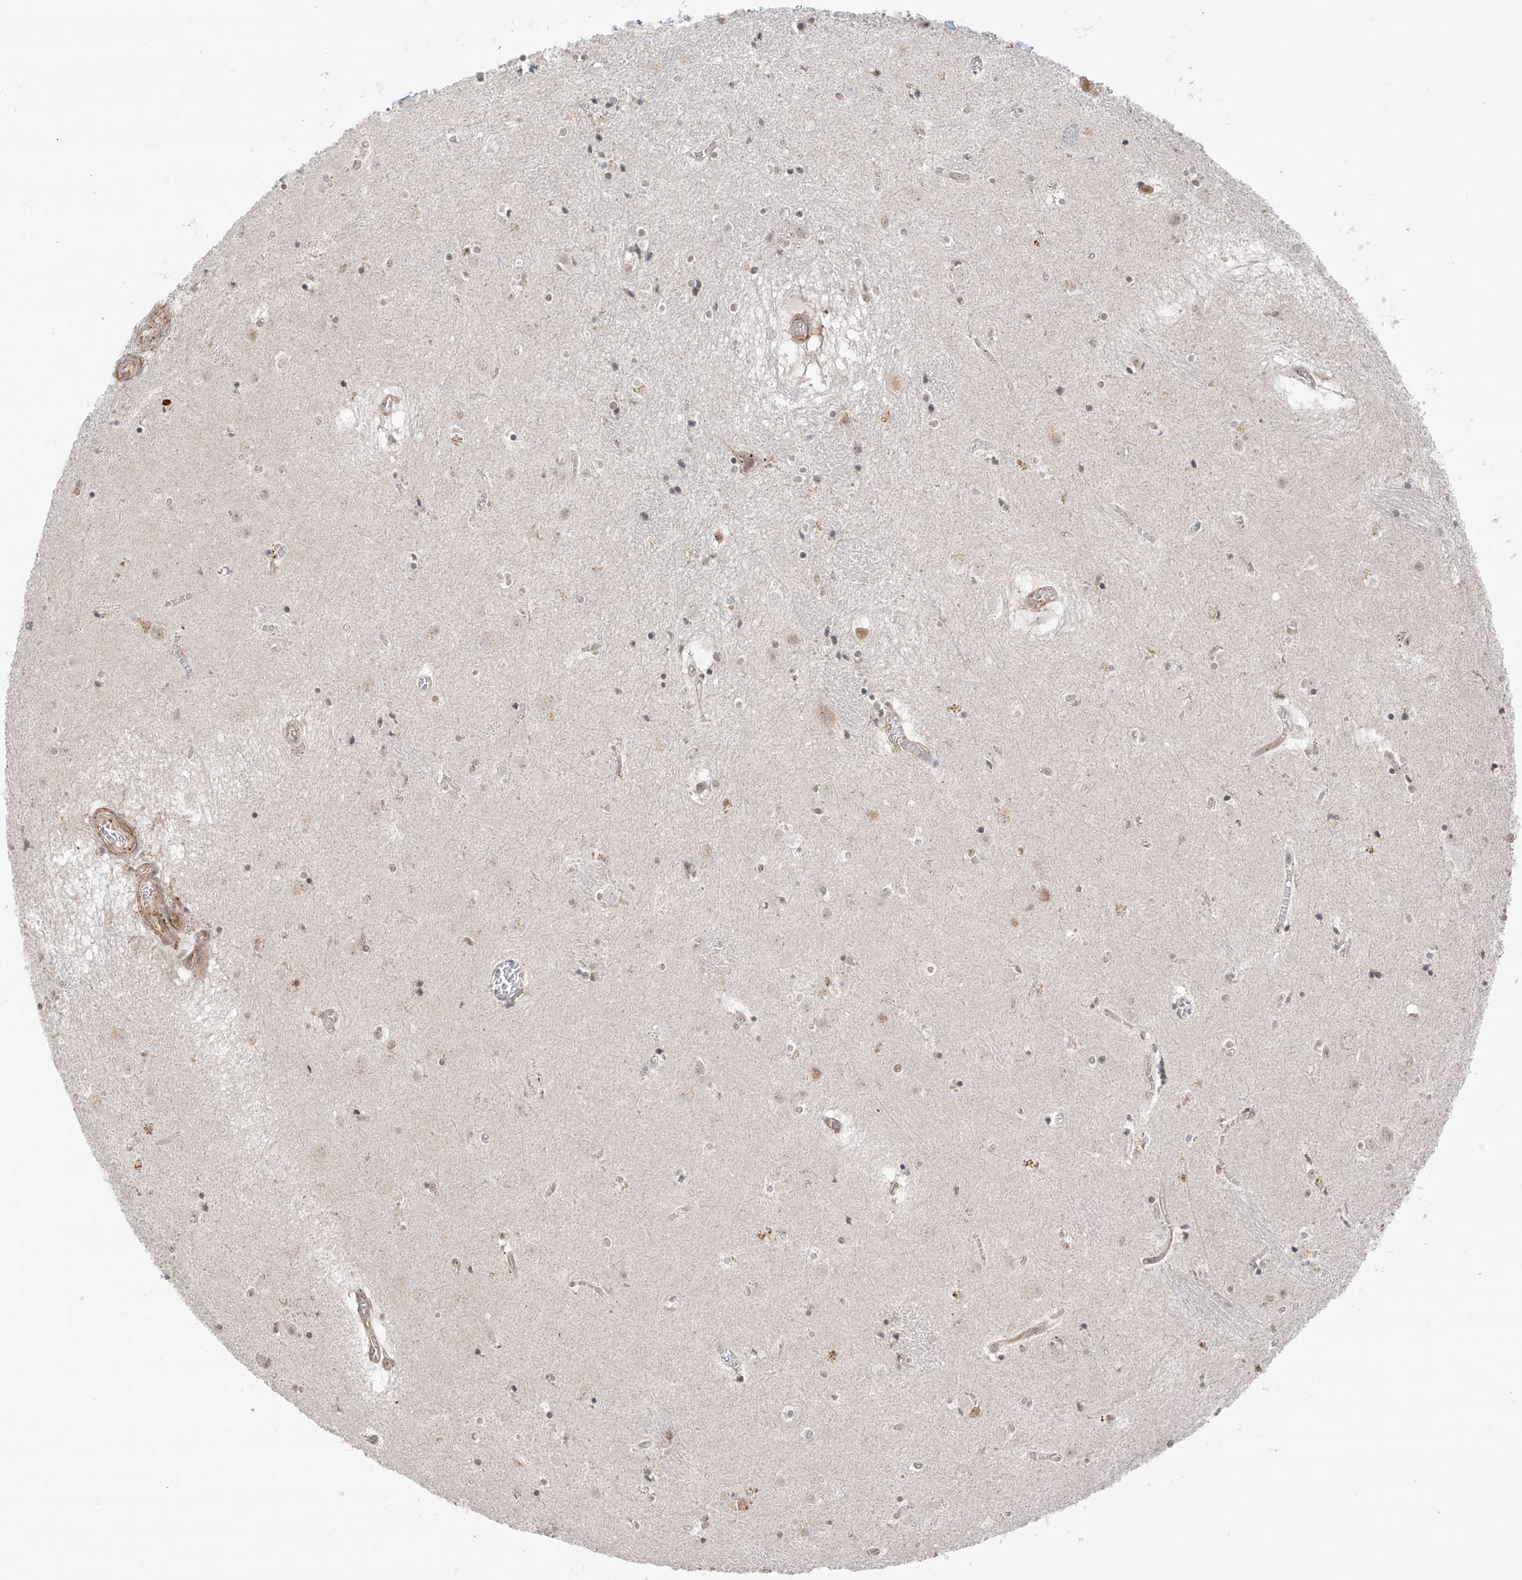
{"staining": {"intensity": "weak", "quantity": "<25%", "location": "nuclear"}, "tissue": "caudate", "cell_type": "Glial cells", "image_type": "normal", "snomed": [{"axis": "morphology", "description": "Normal tissue, NOS"}, {"axis": "topography", "description": "Lateral ventricle wall"}], "caption": "Immunohistochemical staining of unremarkable human caudate displays no significant positivity in glial cells. (Stains: DAB (3,3'-diaminobenzidine) immunohistochemistry (IHC) with hematoxylin counter stain, Microscopy: brightfield microscopy at high magnification).", "gene": "N4BP3", "patient": {"sex": "male", "age": 70}}